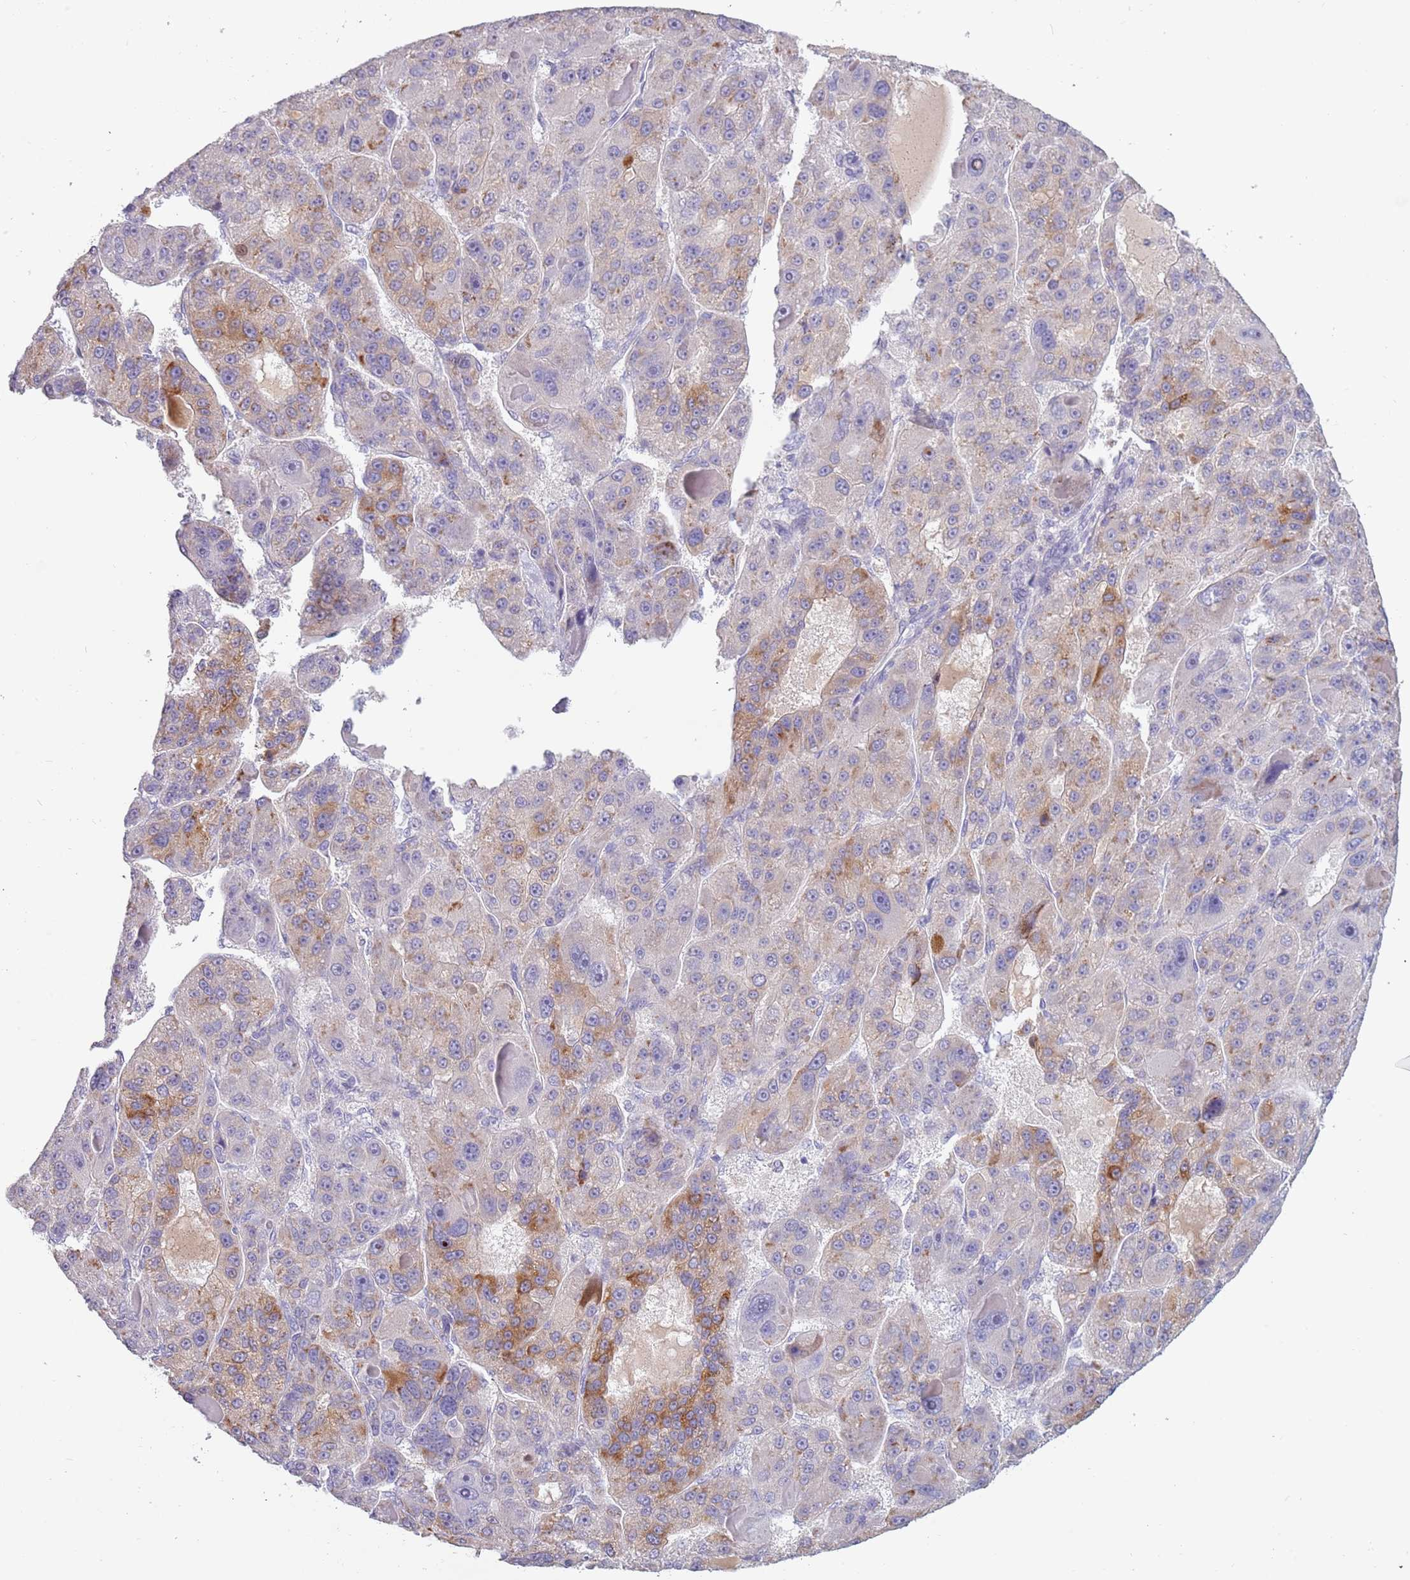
{"staining": {"intensity": "moderate", "quantity": "<25%", "location": "cytoplasmic/membranous"}, "tissue": "liver cancer", "cell_type": "Tumor cells", "image_type": "cancer", "snomed": [{"axis": "morphology", "description": "Carcinoma, Hepatocellular, NOS"}, {"axis": "topography", "description": "Liver"}], "caption": "Immunohistochemistry (IHC) of human hepatocellular carcinoma (liver) exhibits low levels of moderate cytoplasmic/membranous expression in about <25% of tumor cells.", "gene": "TNFRSF6B", "patient": {"sex": "male", "age": 76}}